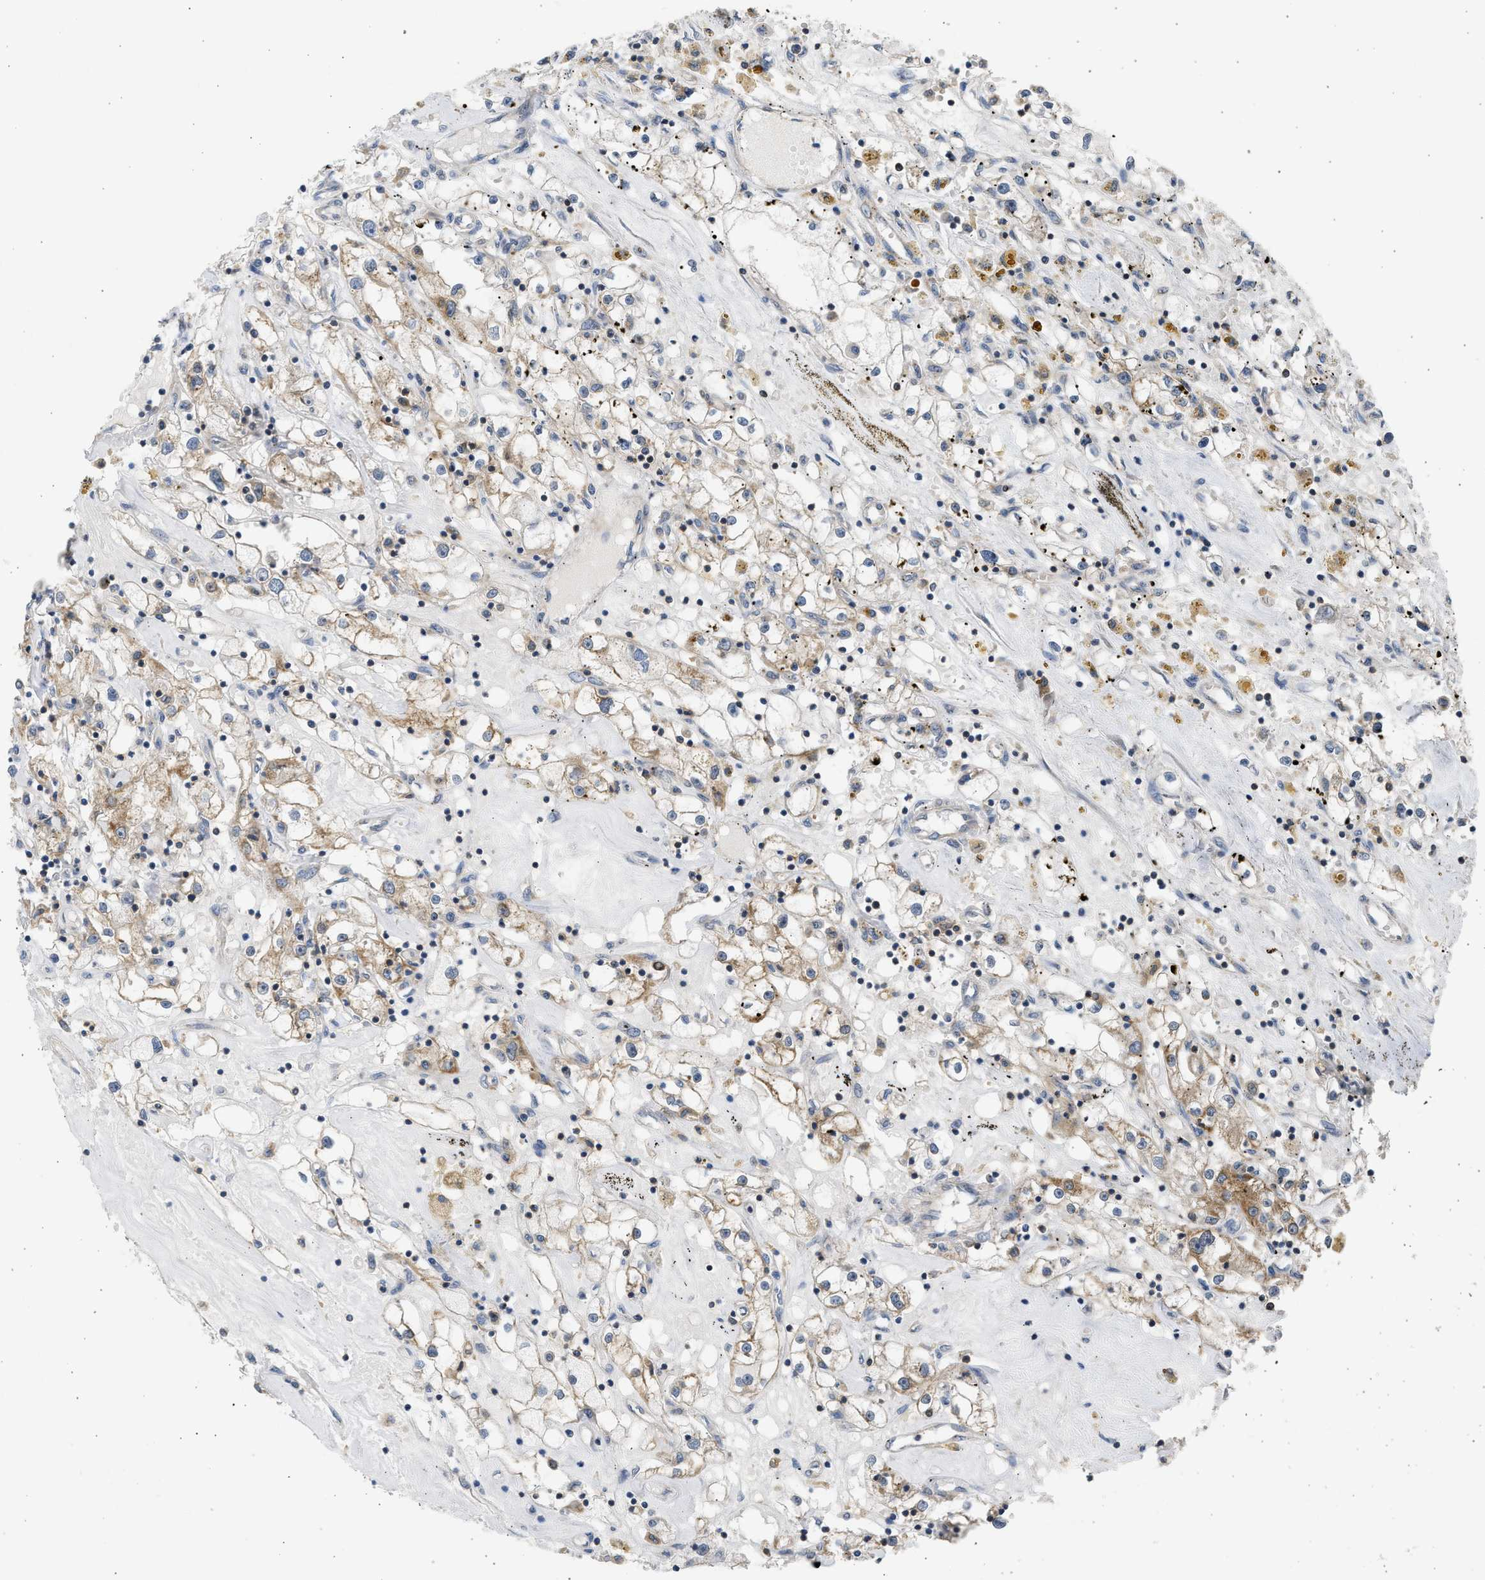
{"staining": {"intensity": "moderate", "quantity": "25%-75%", "location": "cytoplasmic/membranous"}, "tissue": "renal cancer", "cell_type": "Tumor cells", "image_type": "cancer", "snomed": [{"axis": "morphology", "description": "Adenocarcinoma, NOS"}, {"axis": "topography", "description": "Kidney"}], "caption": "About 25%-75% of tumor cells in renal cancer (adenocarcinoma) display moderate cytoplasmic/membranous protein positivity as visualized by brown immunohistochemical staining.", "gene": "CYP1A1", "patient": {"sex": "male", "age": 56}}